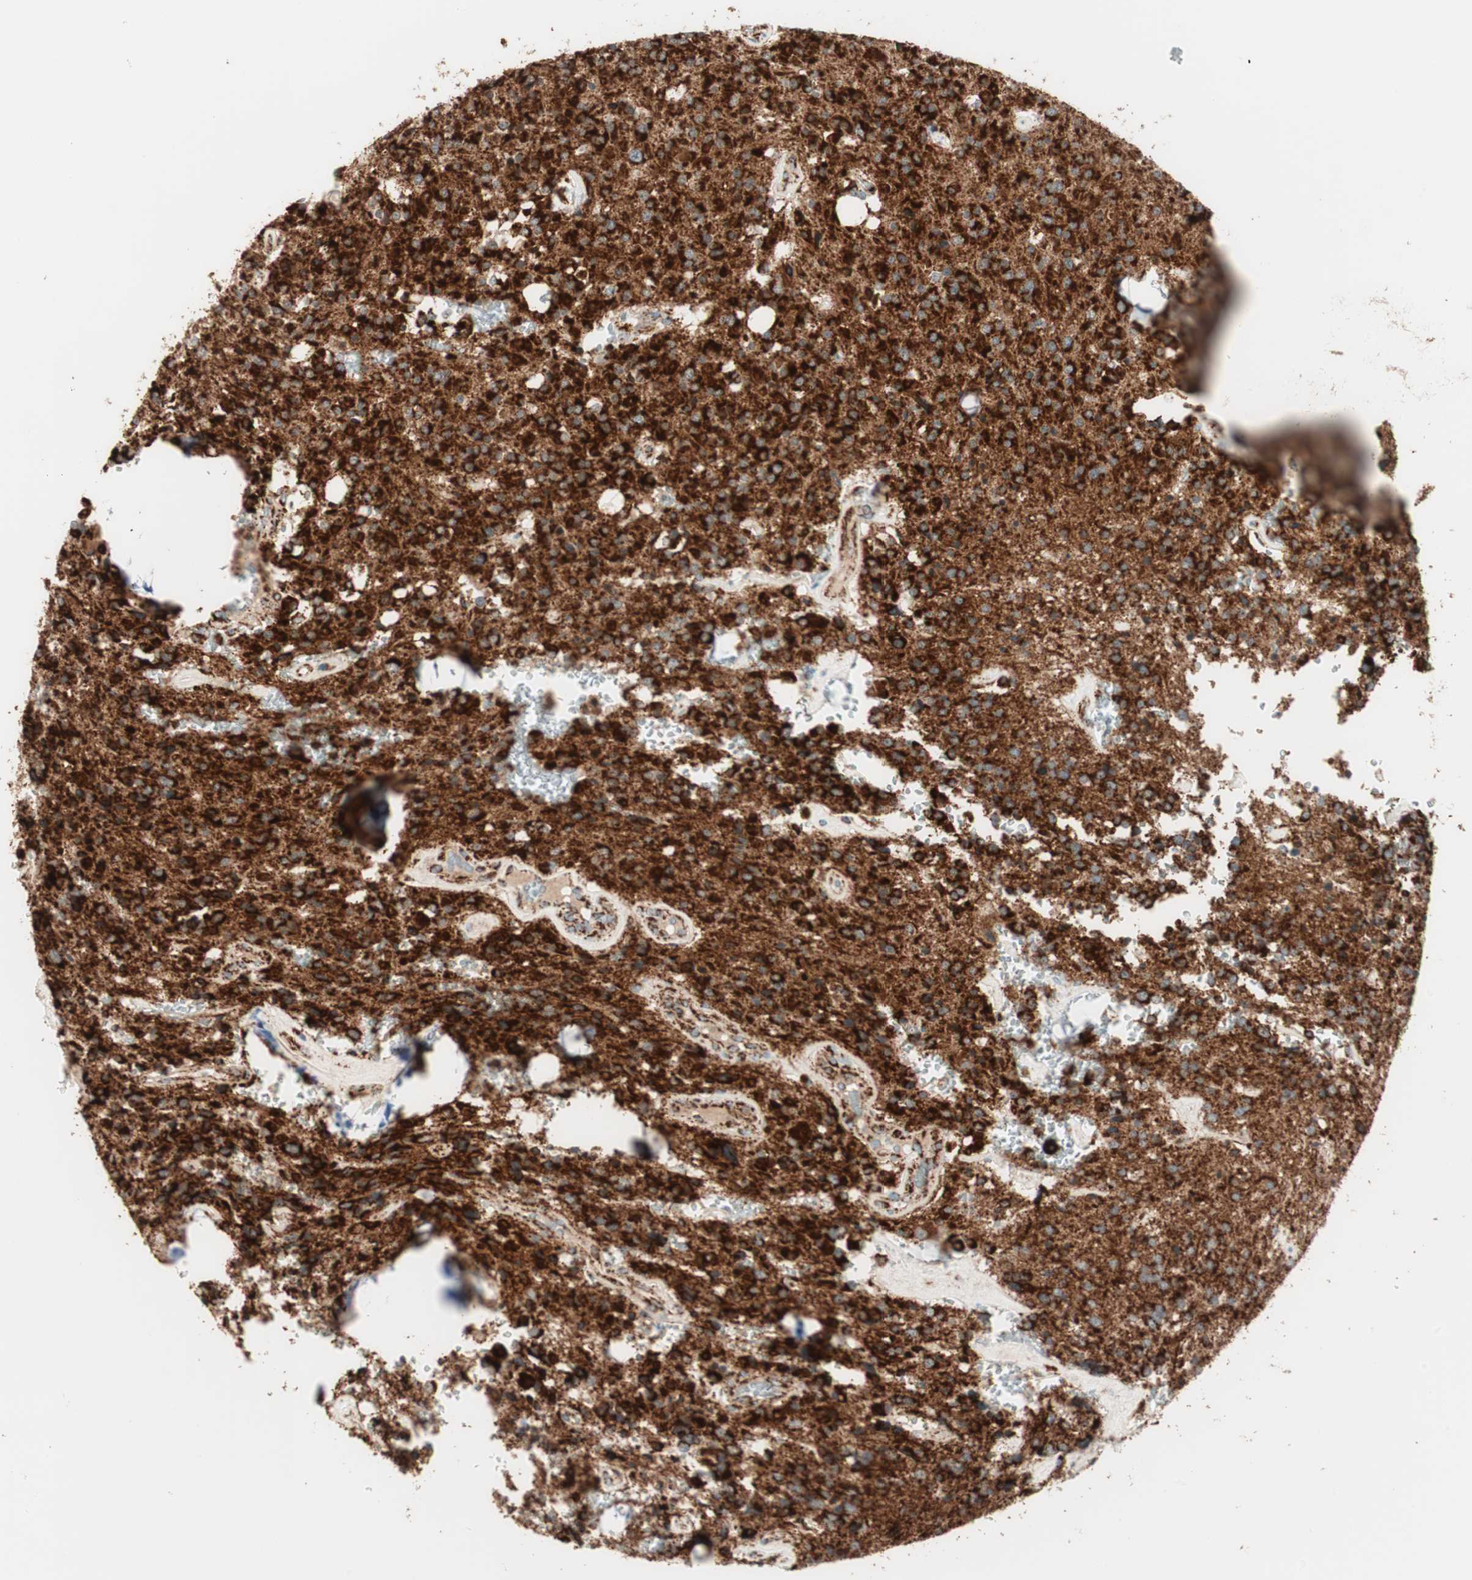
{"staining": {"intensity": "strong", "quantity": ">75%", "location": "cytoplasmic/membranous"}, "tissue": "glioma", "cell_type": "Tumor cells", "image_type": "cancer", "snomed": [{"axis": "morphology", "description": "Glioma, malignant, Low grade"}, {"axis": "topography", "description": "Brain"}], "caption": "Immunohistochemistry photomicrograph of human glioma stained for a protein (brown), which displays high levels of strong cytoplasmic/membranous staining in approximately >75% of tumor cells.", "gene": "TOMM20", "patient": {"sex": "male", "age": 58}}